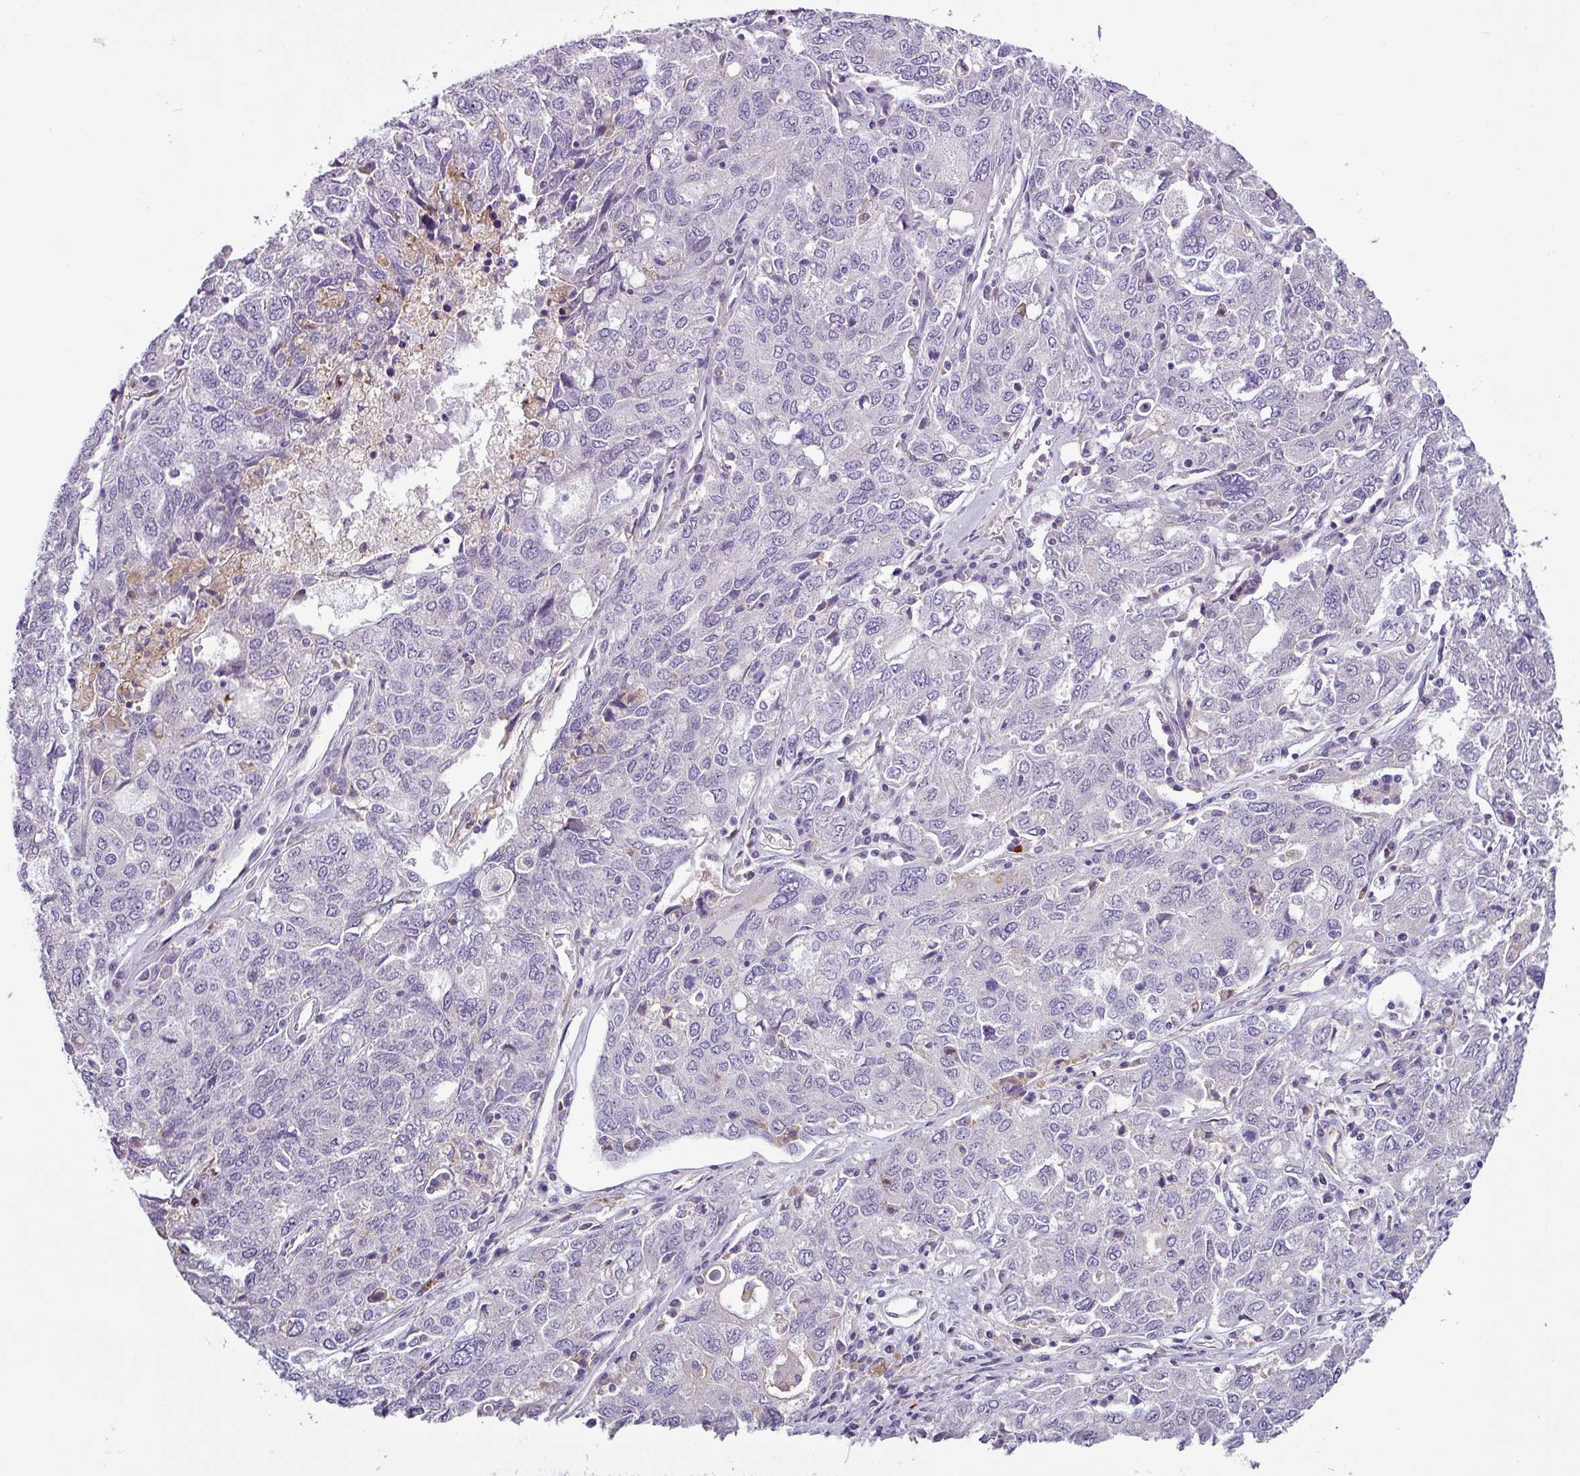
{"staining": {"intensity": "negative", "quantity": "none", "location": "none"}, "tissue": "ovarian cancer", "cell_type": "Tumor cells", "image_type": "cancer", "snomed": [{"axis": "morphology", "description": "Carcinoma, endometroid"}, {"axis": "topography", "description": "Ovary"}], "caption": "Human endometroid carcinoma (ovarian) stained for a protein using immunohistochemistry (IHC) demonstrates no staining in tumor cells.", "gene": "TMEM178B", "patient": {"sex": "female", "age": 62}}